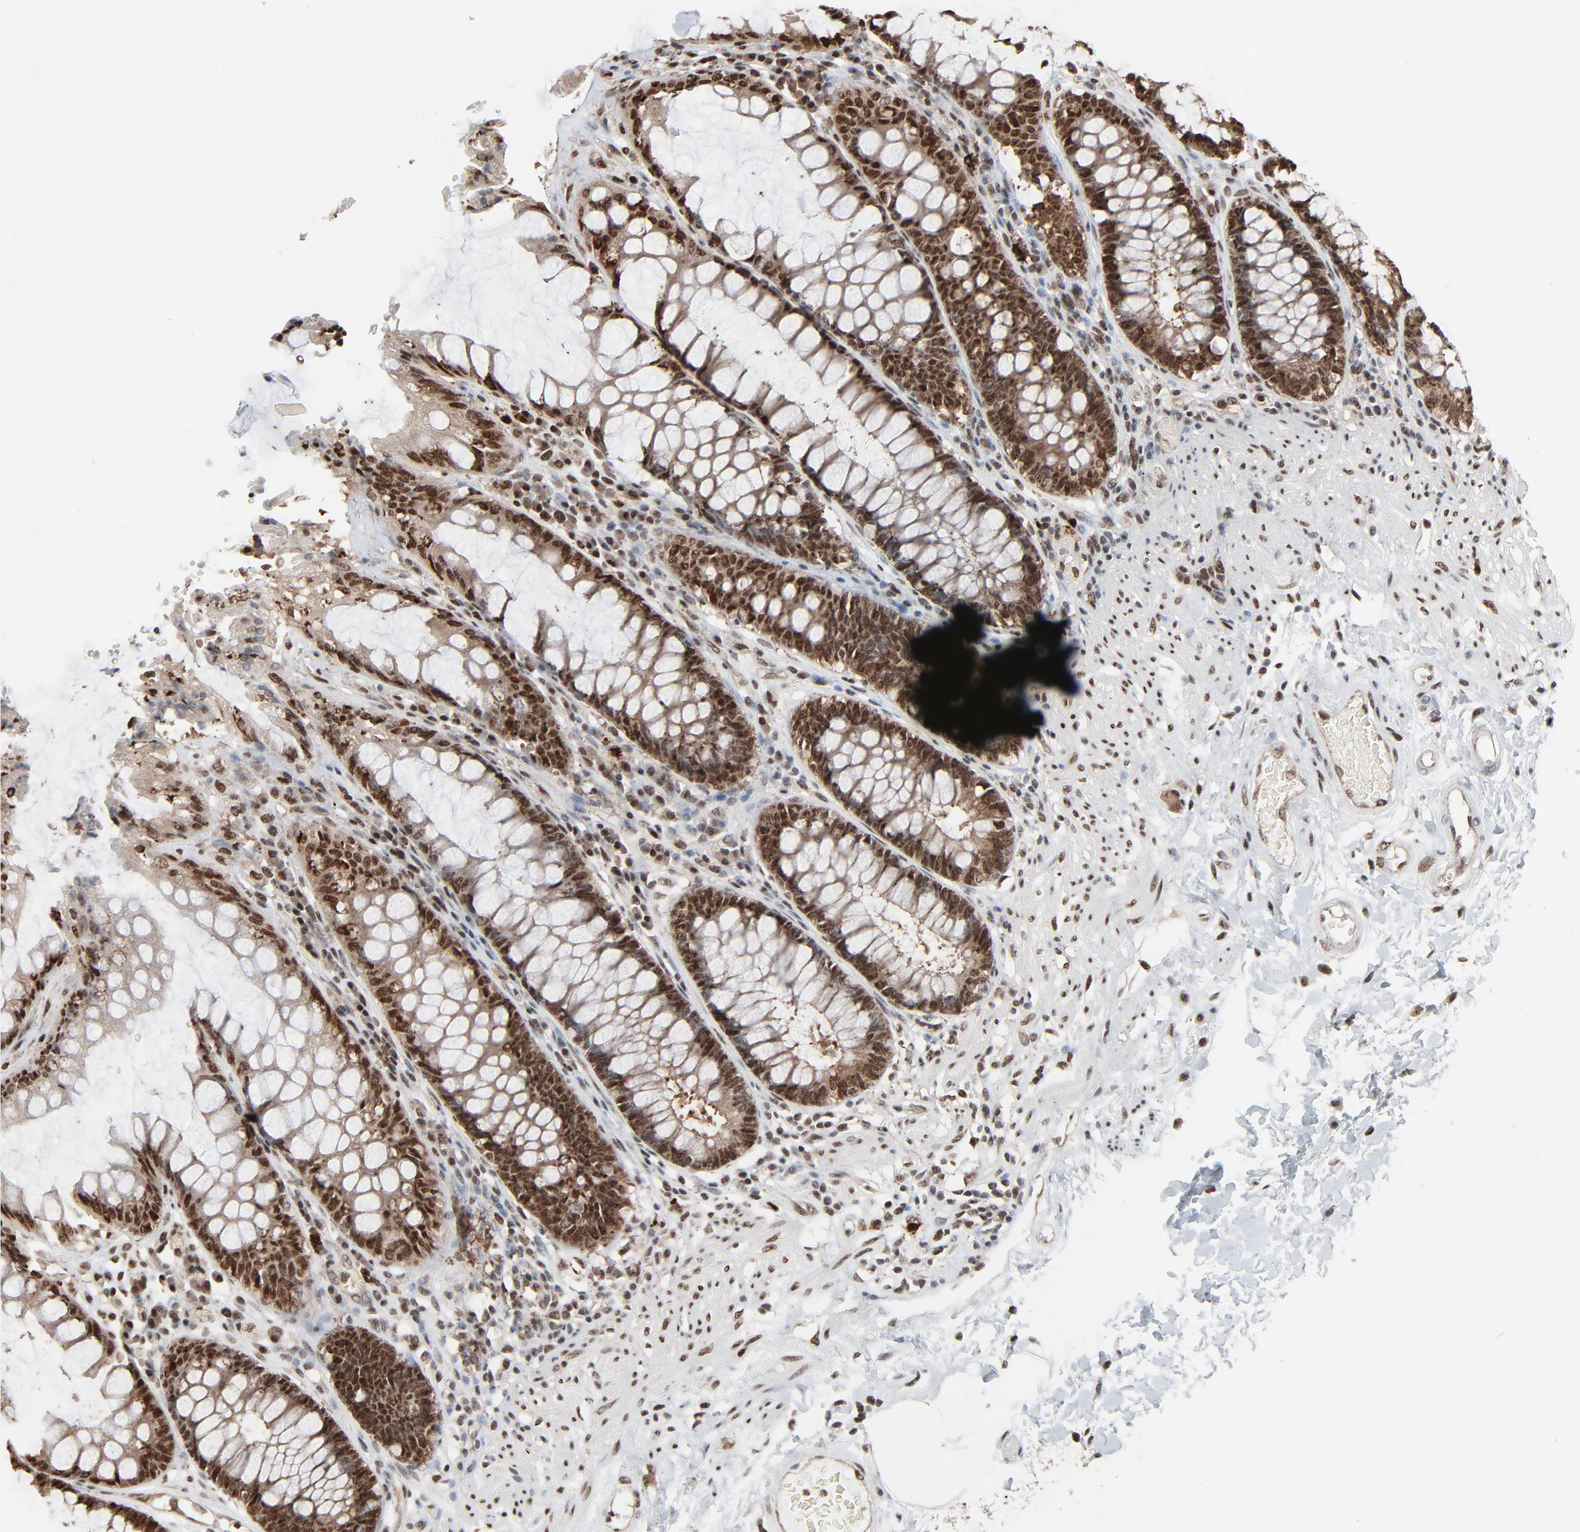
{"staining": {"intensity": "strong", "quantity": ">75%", "location": "cytoplasmic/membranous,nuclear"}, "tissue": "rectum", "cell_type": "Glandular cells", "image_type": "normal", "snomed": [{"axis": "morphology", "description": "Normal tissue, NOS"}, {"axis": "topography", "description": "Rectum"}], "caption": "Brown immunohistochemical staining in normal rectum demonstrates strong cytoplasmic/membranous,nuclear staining in about >75% of glandular cells.", "gene": "MEIS2", "patient": {"sex": "female", "age": 46}}